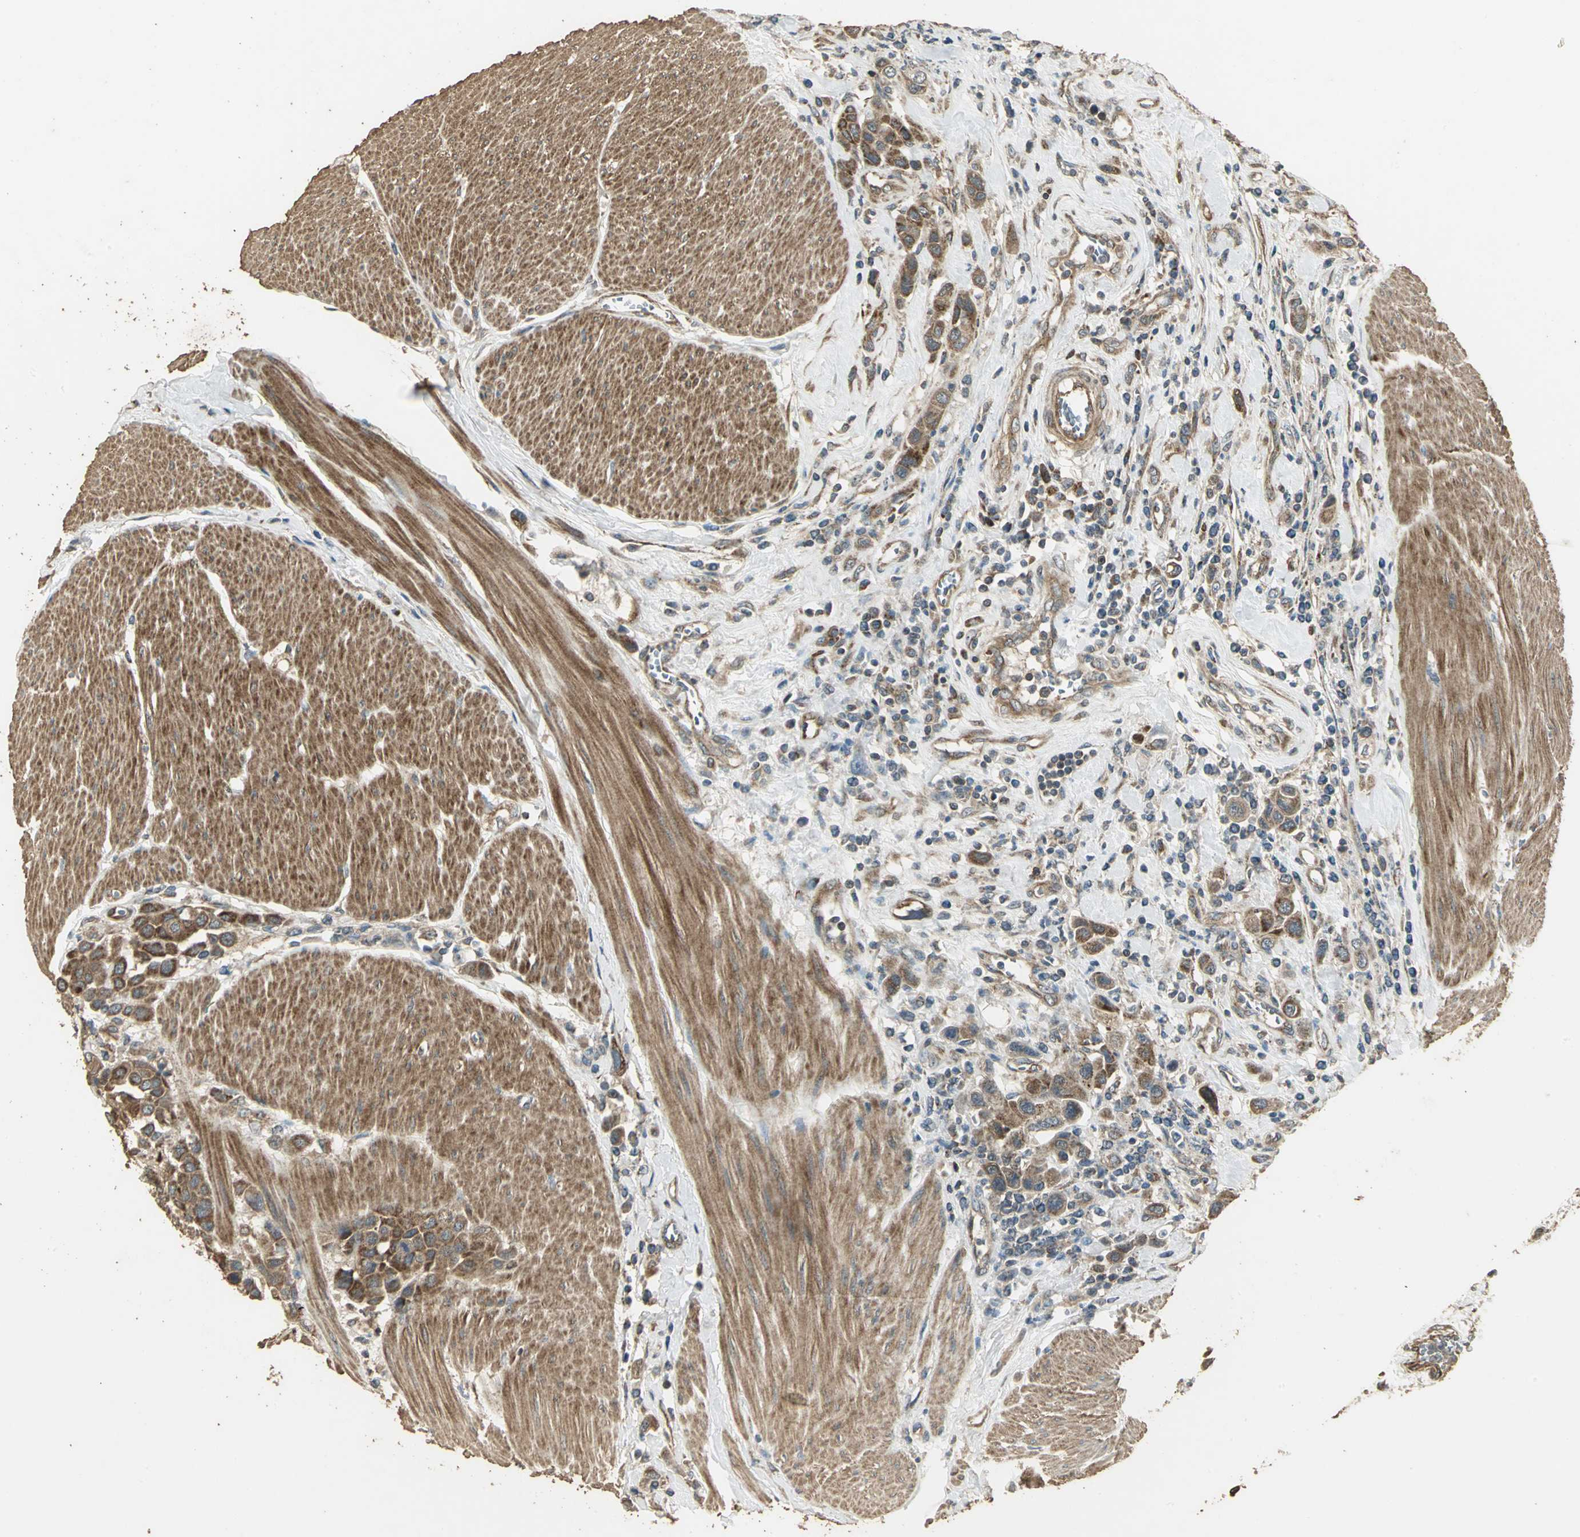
{"staining": {"intensity": "strong", "quantity": ">75%", "location": "cytoplasmic/membranous"}, "tissue": "urothelial cancer", "cell_type": "Tumor cells", "image_type": "cancer", "snomed": [{"axis": "morphology", "description": "Urothelial carcinoma, High grade"}, {"axis": "topography", "description": "Urinary bladder"}], "caption": "A brown stain shows strong cytoplasmic/membranous positivity of a protein in urothelial cancer tumor cells.", "gene": "KANK1", "patient": {"sex": "male", "age": 50}}